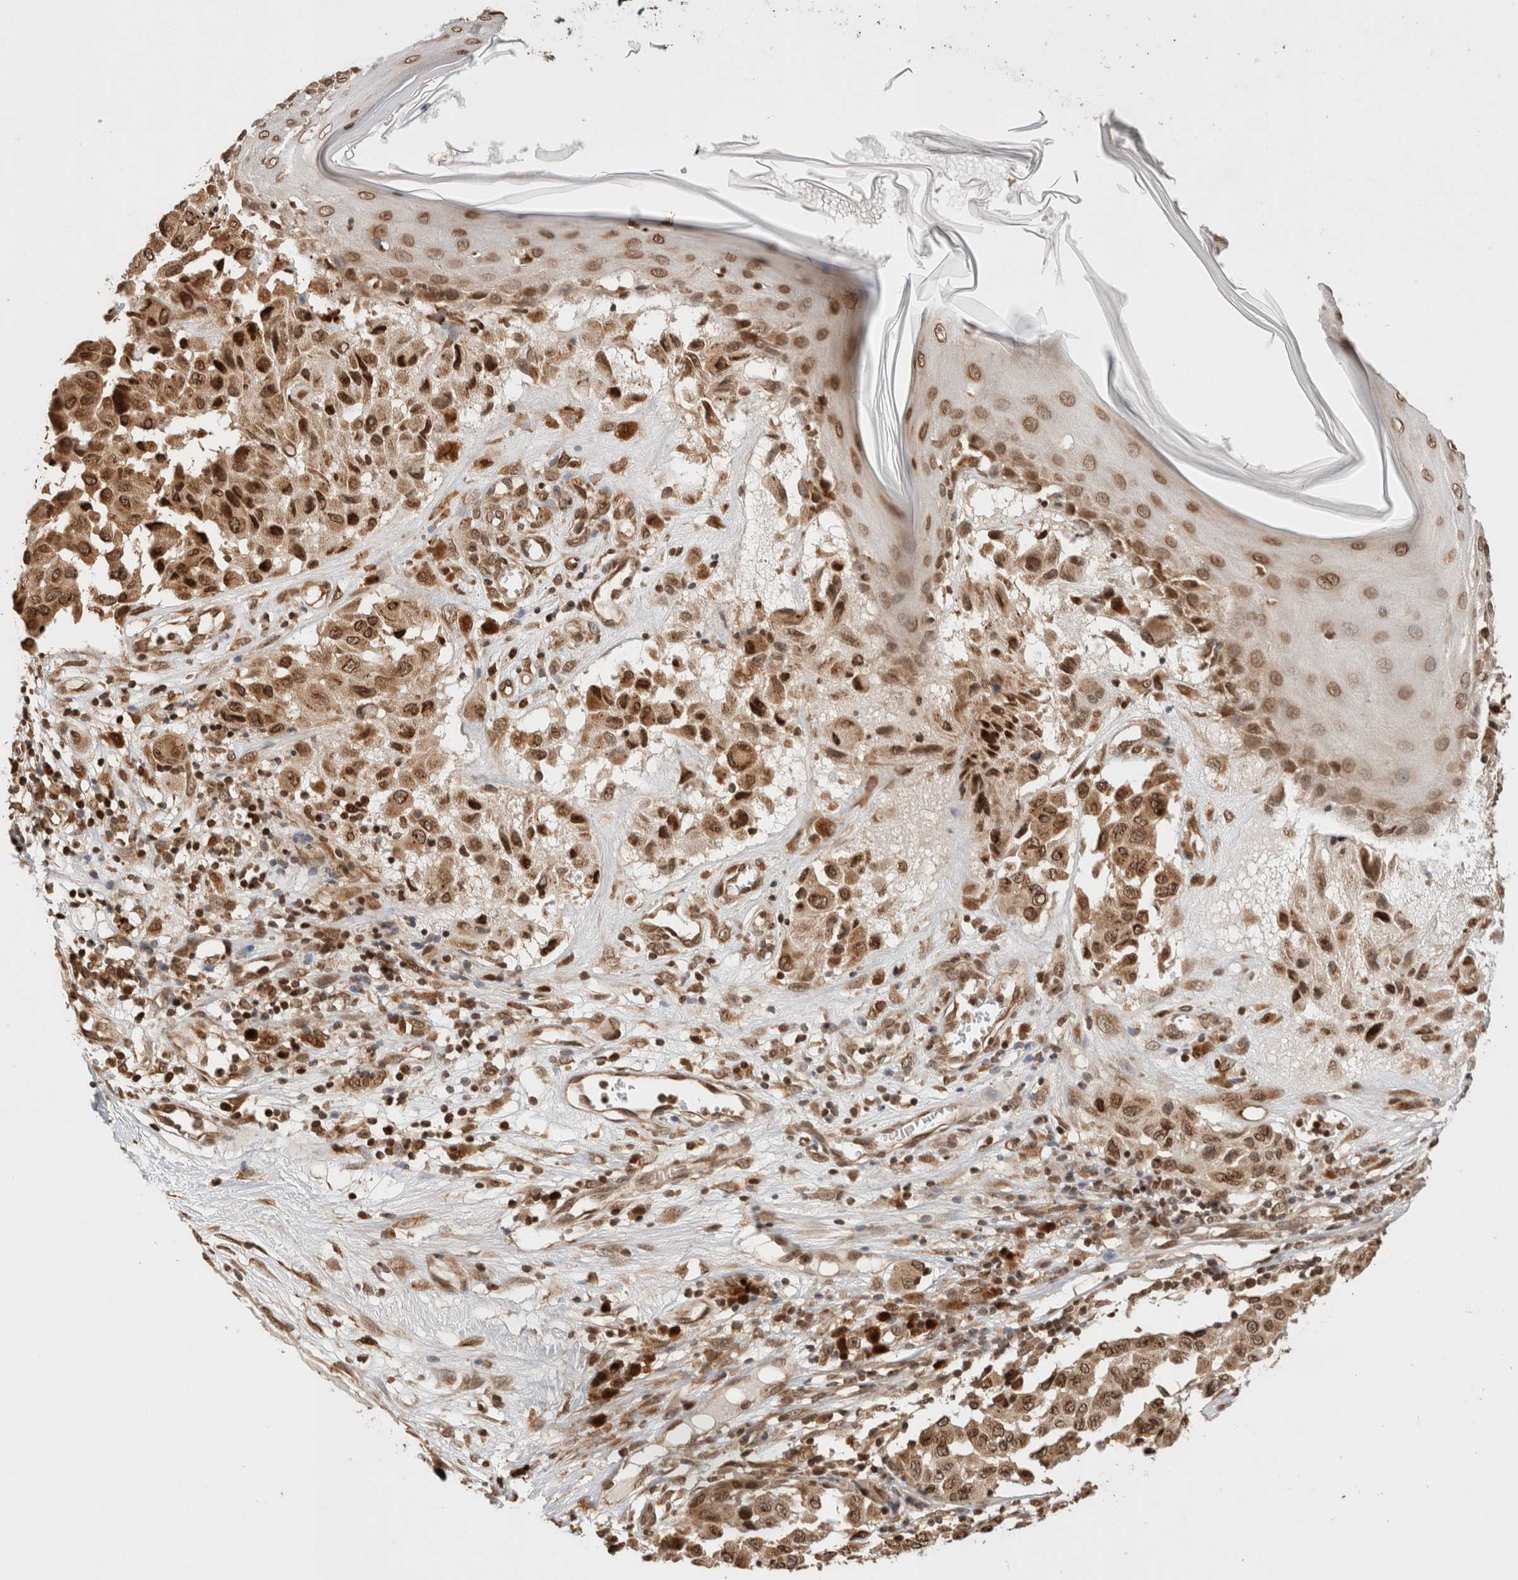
{"staining": {"intensity": "strong", "quantity": ">75%", "location": "cytoplasmic/membranous,nuclear"}, "tissue": "melanoma", "cell_type": "Tumor cells", "image_type": "cancer", "snomed": [{"axis": "morphology", "description": "Malignant melanoma, NOS"}, {"axis": "topography", "description": "Skin"}], "caption": "Melanoma stained with DAB (3,3'-diaminobenzidine) IHC shows high levels of strong cytoplasmic/membranous and nuclear positivity in about >75% of tumor cells.", "gene": "TPR", "patient": {"sex": "male", "age": 30}}